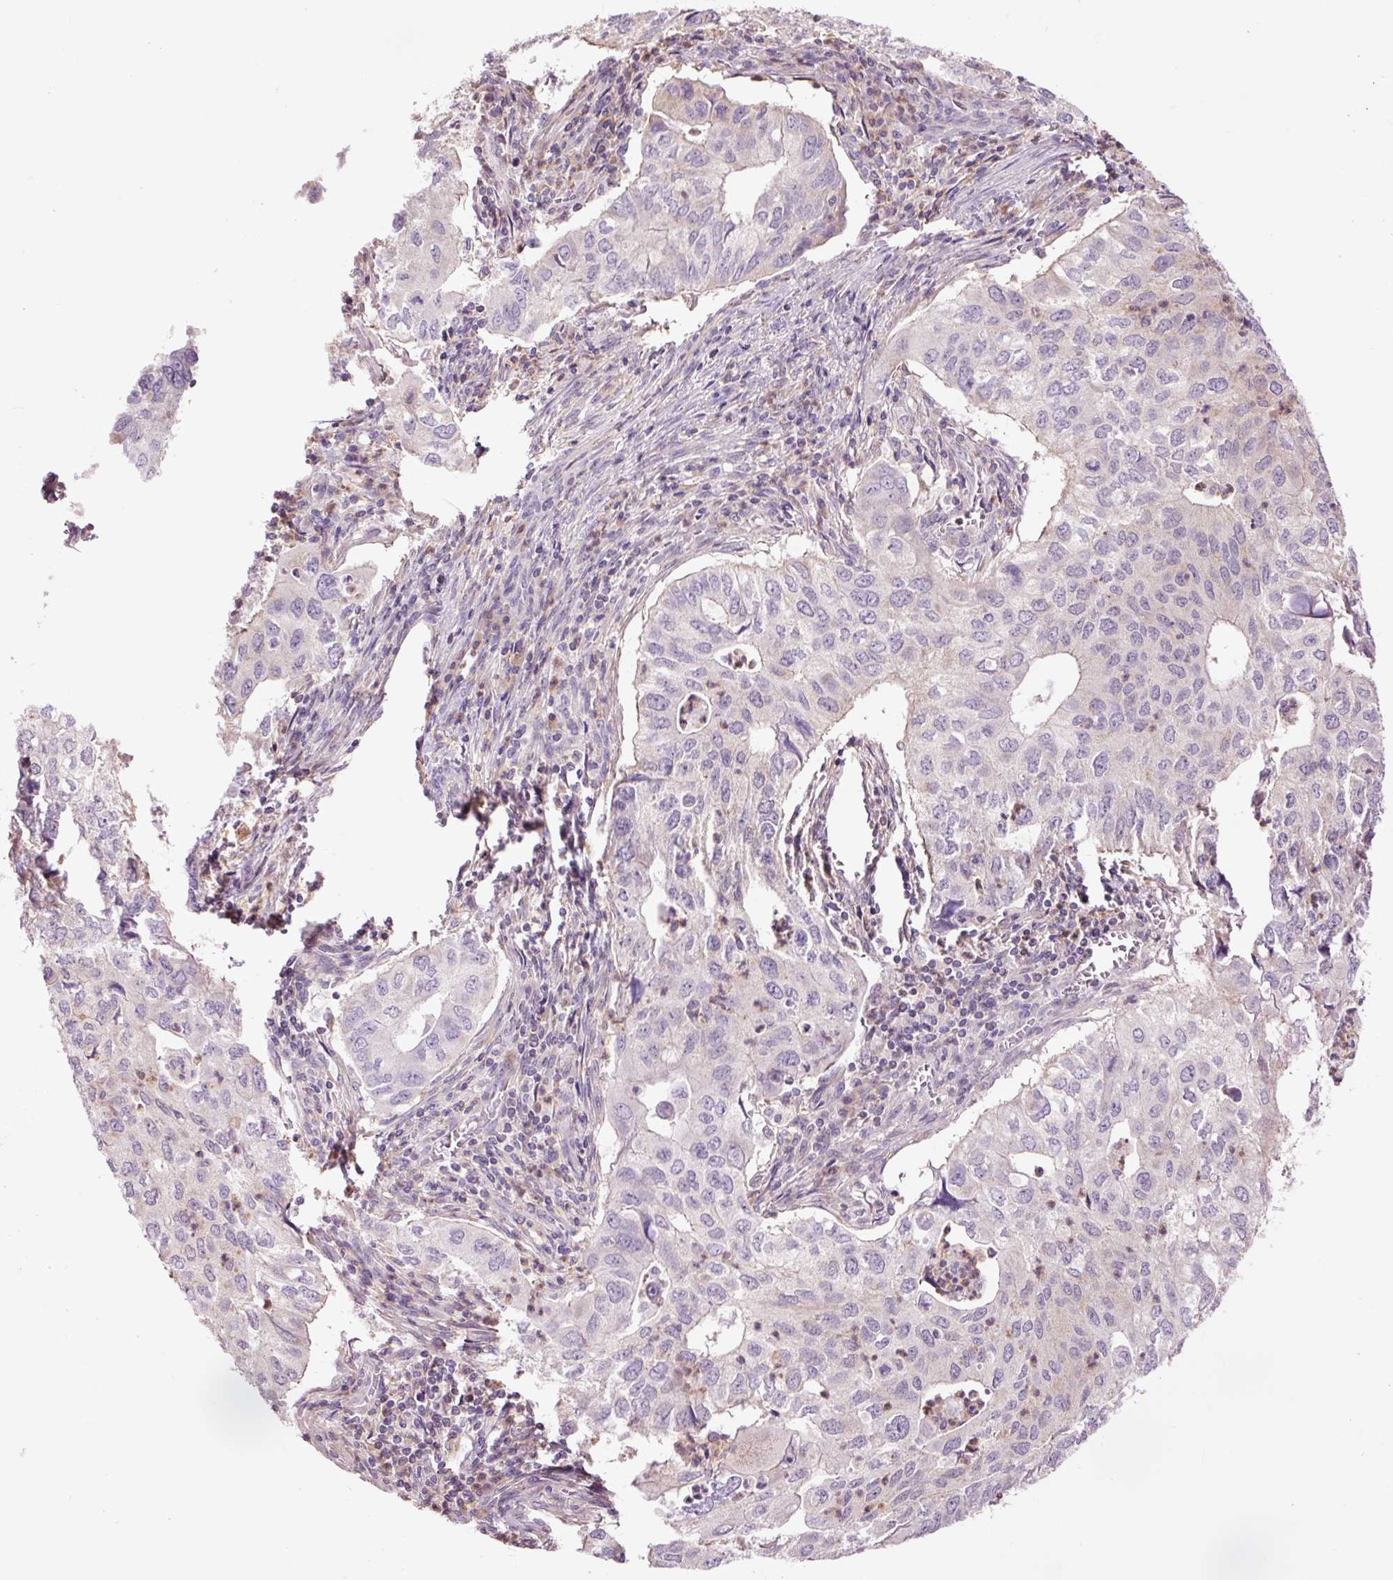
{"staining": {"intensity": "moderate", "quantity": "<25%", "location": "cytoplasmic/membranous"}, "tissue": "lung cancer", "cell_type": "Tumor cells", "image_type": "cancer", "snomed": [{"axis": "morphology", "description": "Adenocarcinoma, NOS"}, {"axis": "topography", "description": "Lung"}], "caption": "This photomicrograph demonstrates IHC staining of lung adenocarcinoma, with low moderate cytoplasmic/membranous staining in approximately <25% of tumor cells.", "gene": "PRDX5", "patient": {"sex": "male", "age": 48}}